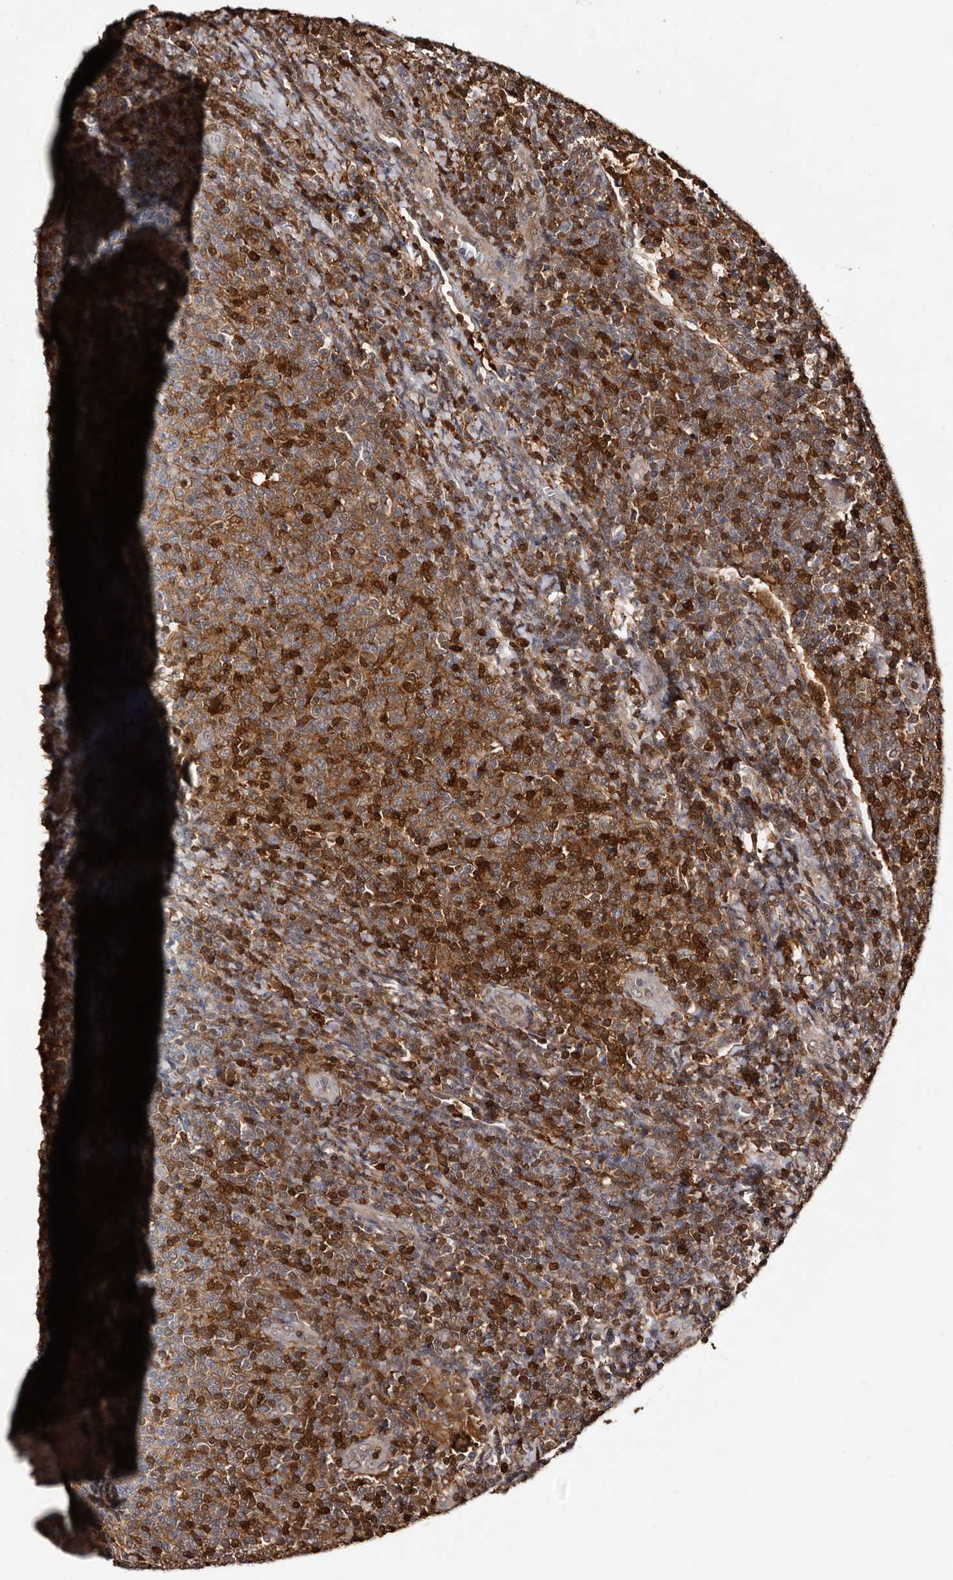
{"staining": {"intensity": "moderate", "quantity": "25%-75%", "location": "cytoplasmic/membranous"}, "tissue": "lymphoma", "cell_type": "Tumor cells", "image_type": "cancer", "snomed": [{"axis": "morphology", "description": "Malignant lymphoma, non-Hodgkin's type, Low grade"}, {"axis": "topography", "description": "Lymph node"}], "caption": "Lymphoma stained for a protein (brown) shows moderate cytoplasmic/membranous positive expression in approximately 25%-75% of tumor cells.", "gene": "DNPH1", "patient": {"sex": "male", "age": 66}}